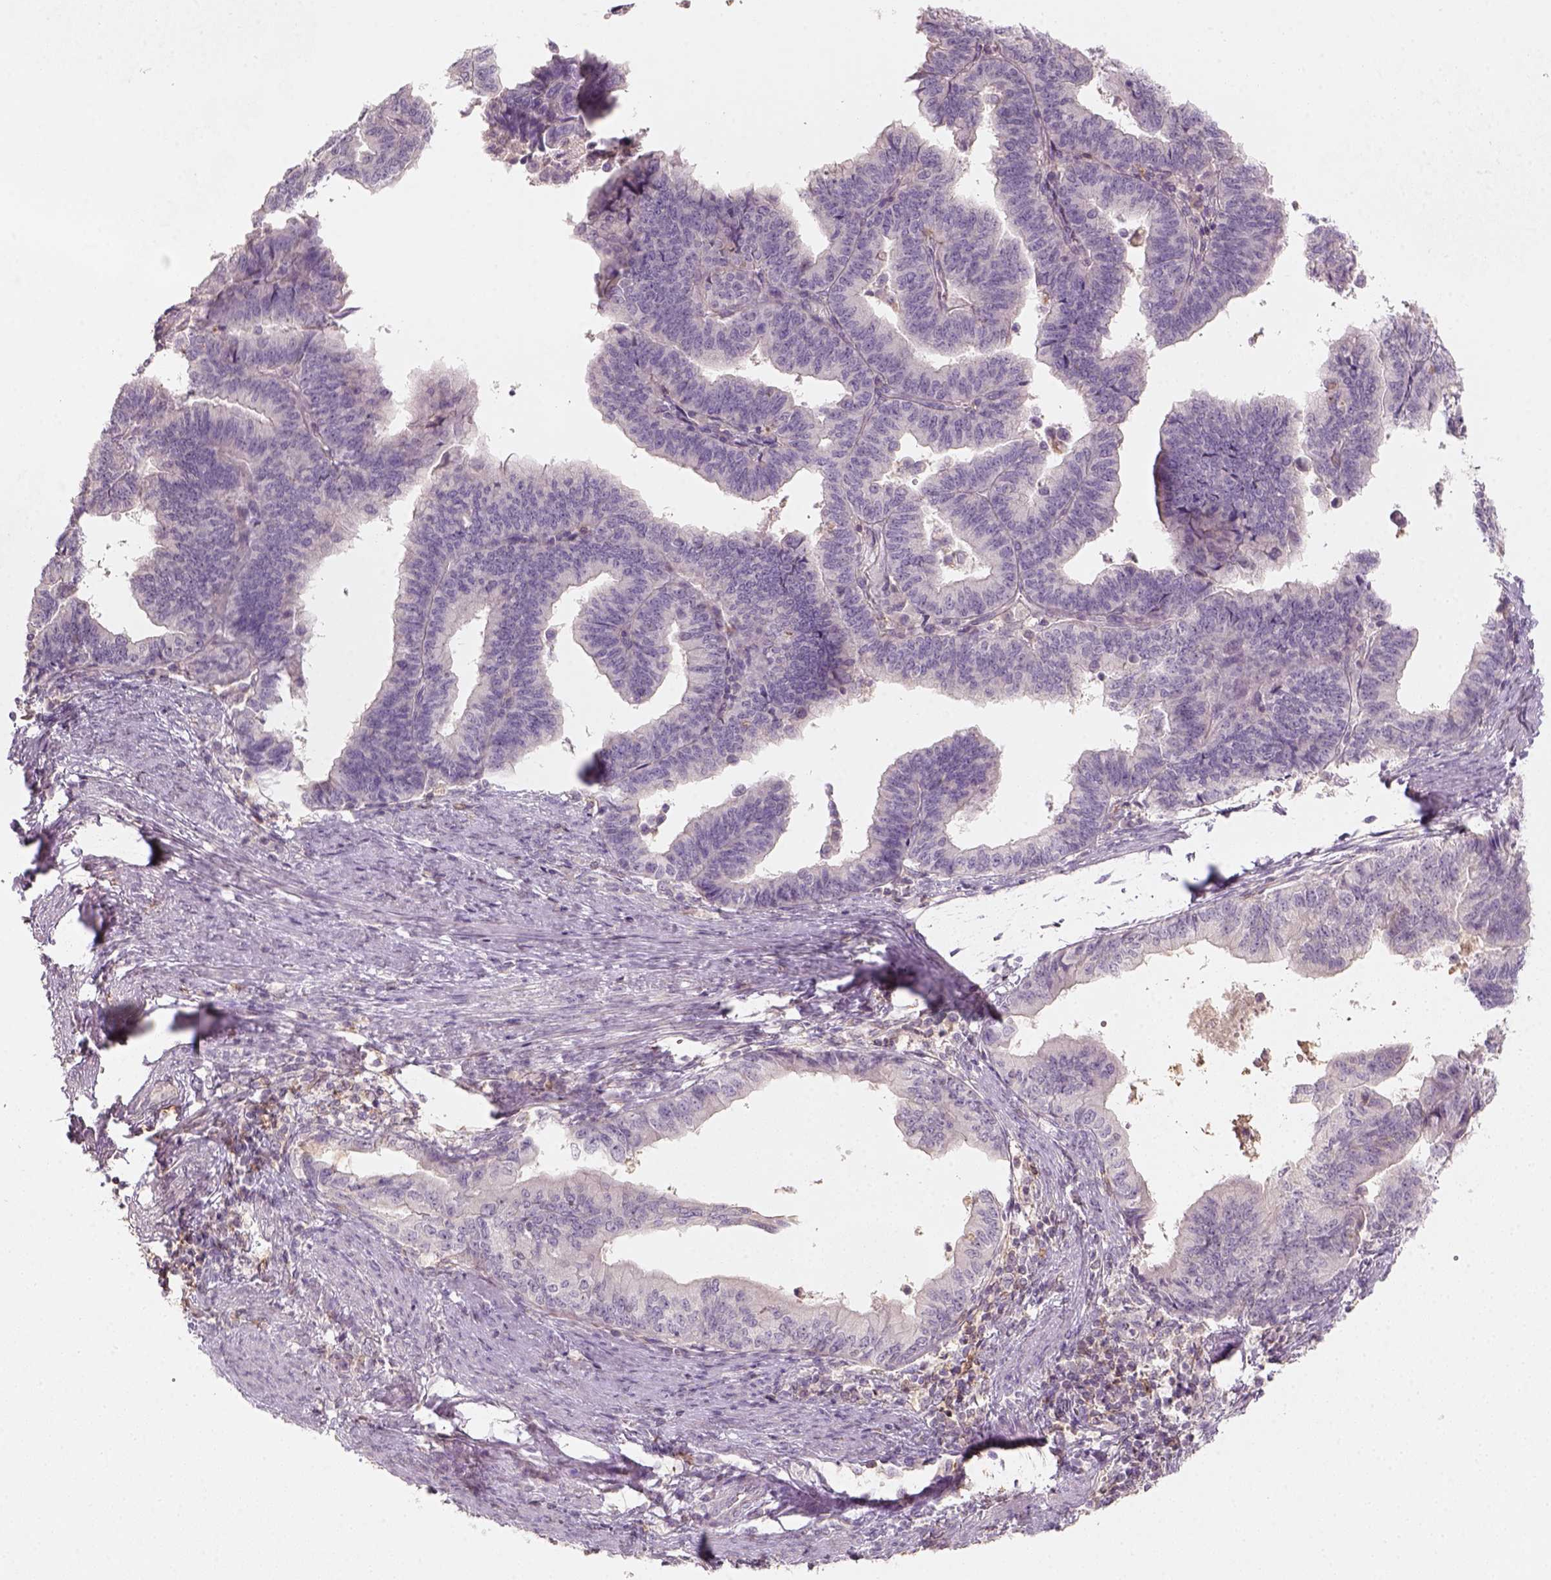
{"staining": {"intensity": "negative", "quantity": "none", "location": "none"}, "tissue": "endometrial cancer", "cell_type": "Tumor cells", "image_type": "cancer", "snomed": [{"axis": "morphology", "description": "Adenocarcinoma, NOS"}, {"axis": "topography", "description": "Endometrium"}], "caption": "DAB immunohistochemical staining of endometrial cancer demonstrates no significant staining in tumor cells.", "gene": "AQP9", "patient": {"sex": "female", "age": 65}}